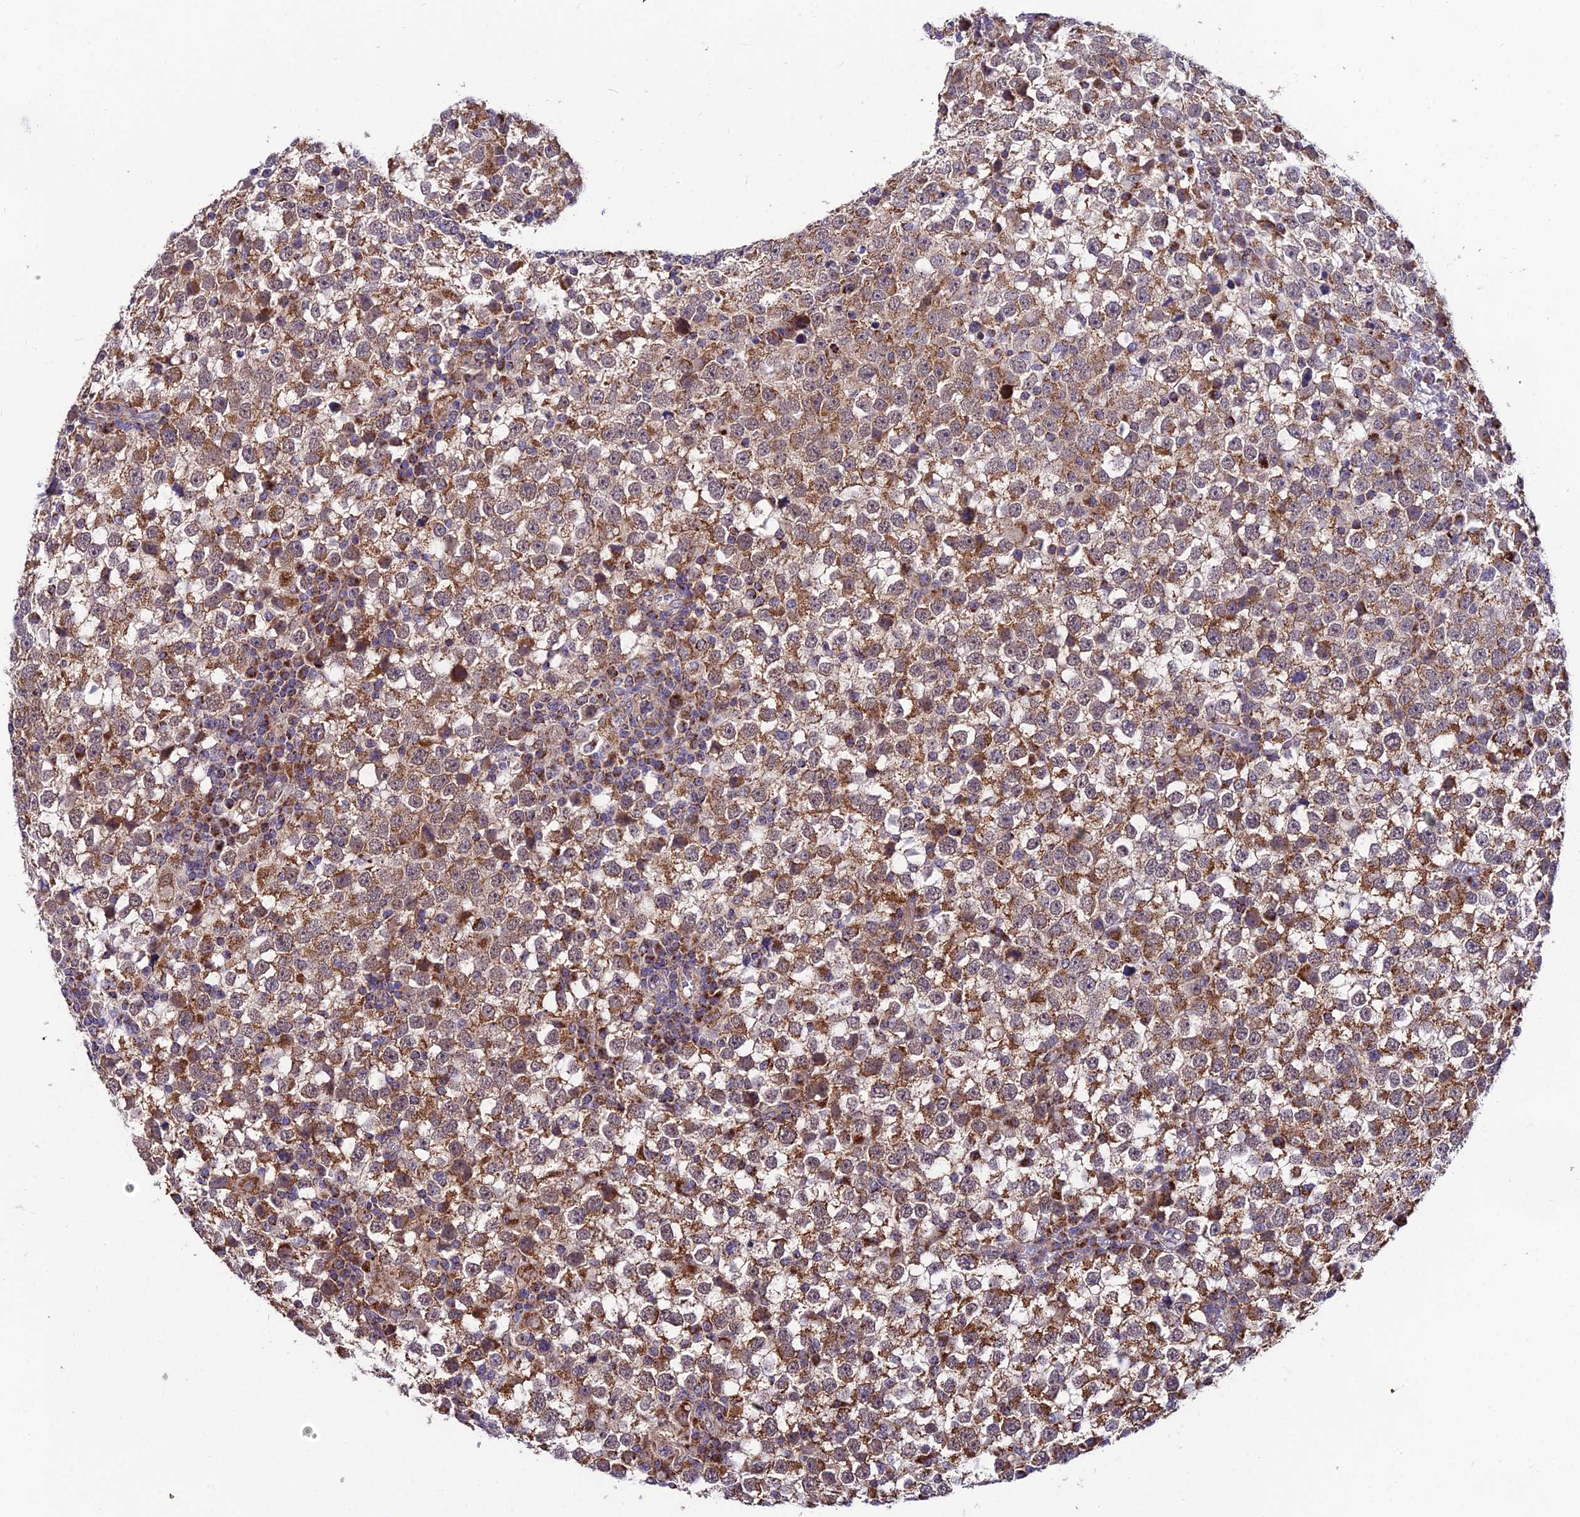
{"staining": {"intensity": "moderate", "quantity": ">75%", "location": "cytoplasmic/membranous"}, "tissue": "testis cancer", "cell_type": "Tumor cells", "image_type": "cancer", "snomed": [{"axis": "morphology", "description": "Seminoma, NOS"}, {"axis": "topography", "description": "Testis"}], "caption": "Protein staining of testis cancer tissue reveals moderate cytoplasmic/membranous positivity in about >75% of tumor cells.", "gene": "PSMD2", "patient": {"sex": "male", "age": 65}}